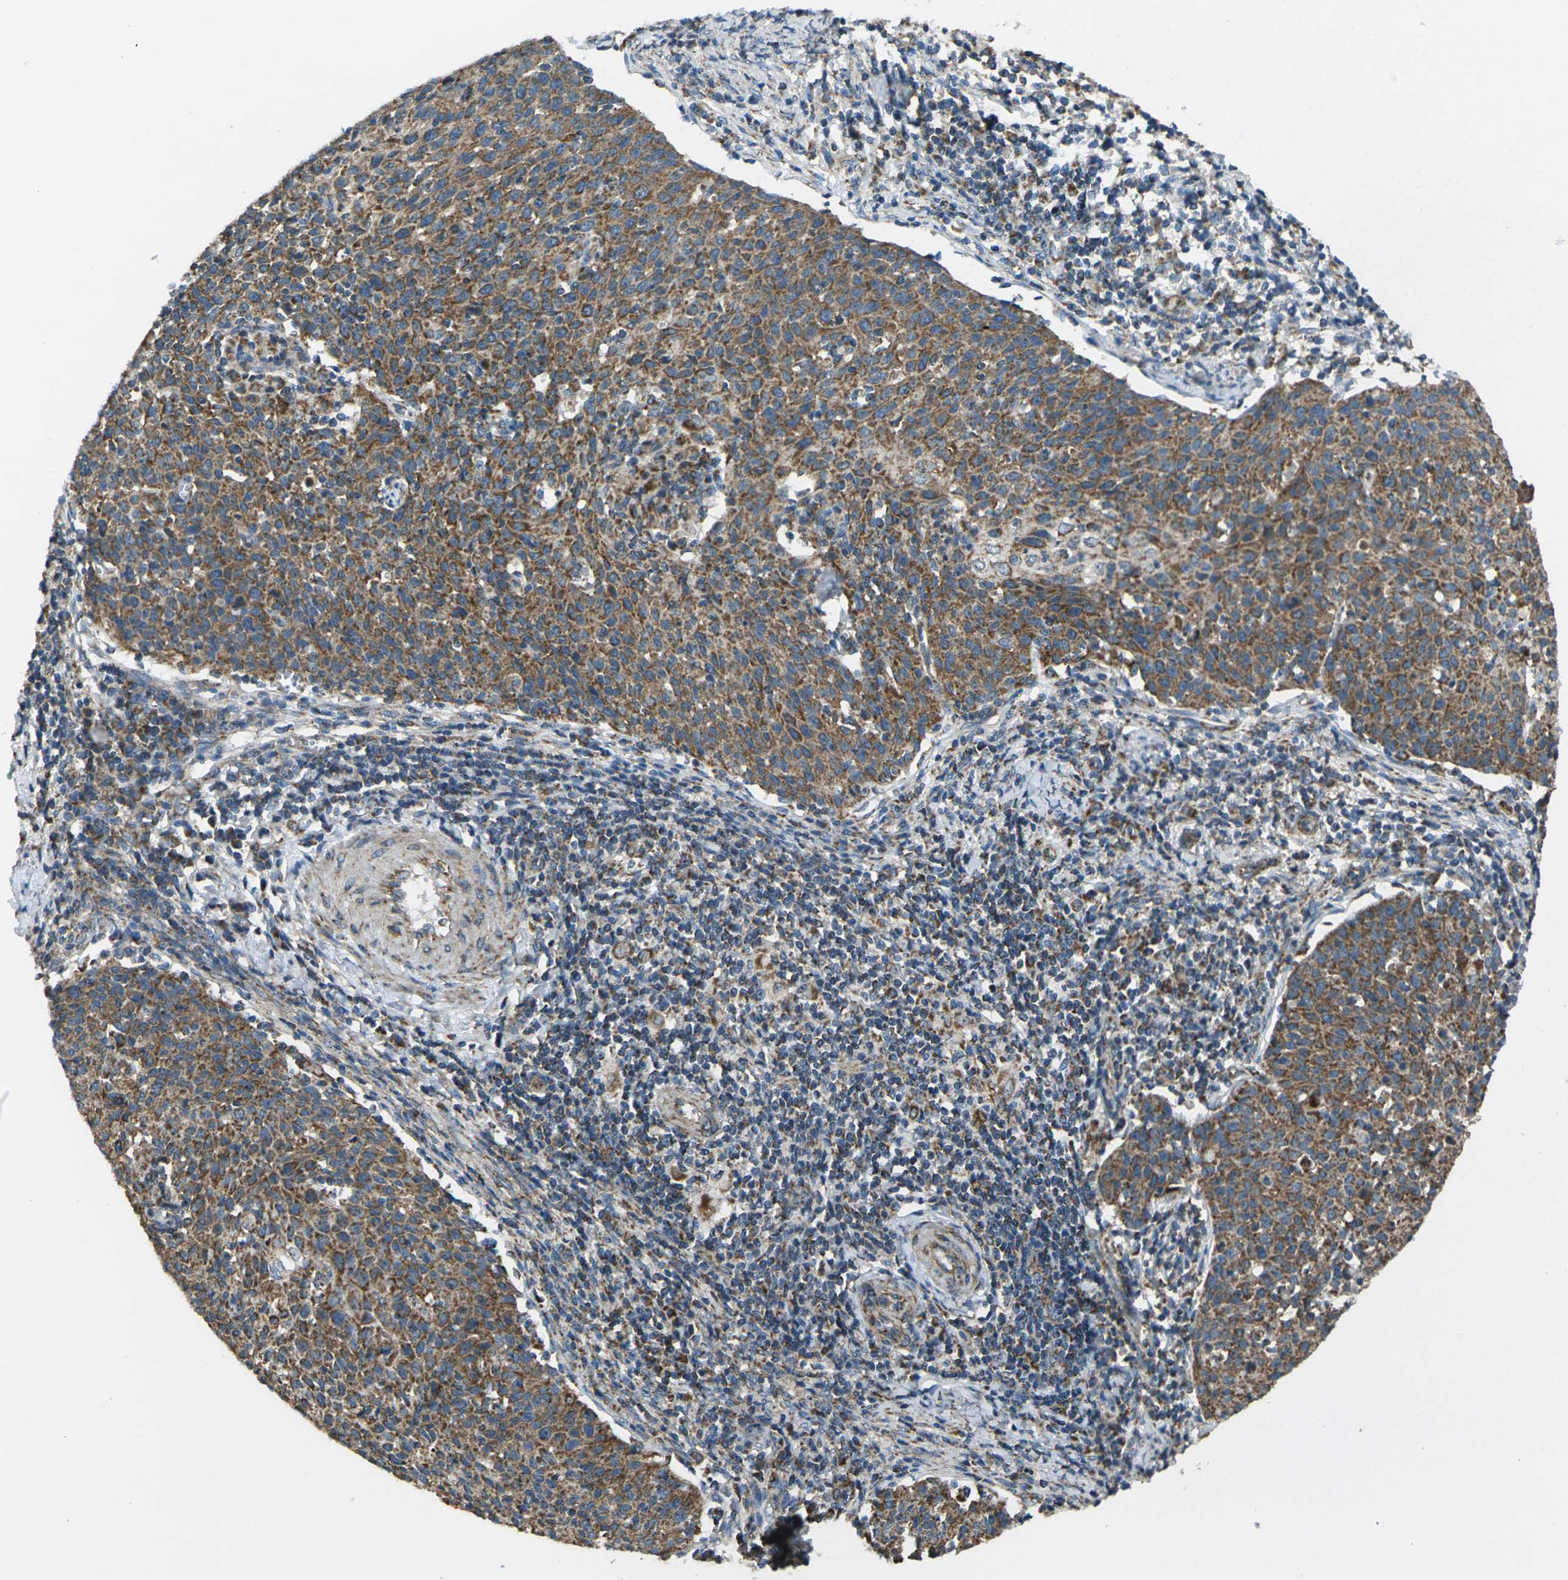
{"staining": {"intensity": "moderate", "quantity": ">75%", "location": "cytoplasmic/membranous"}, "tissue": "cervical cancer", "cell_type": "Tumor cells", "image_type": "cancer", "snomed": [{"axis": "morphology", "description": "Squamous cell carcinoma, NOS"}, {"axis": "topography", "description": "Cervix"}], "caption": "There is medium levels of moderate cytoplasmic/membranous positivity in tumor cells of cervical squamous cell carcinoma, as demonstrated by immunohistochemical staining (brown color).", "gene": "TMEM120B", "patient": {"sex": "female", "age": 38}}